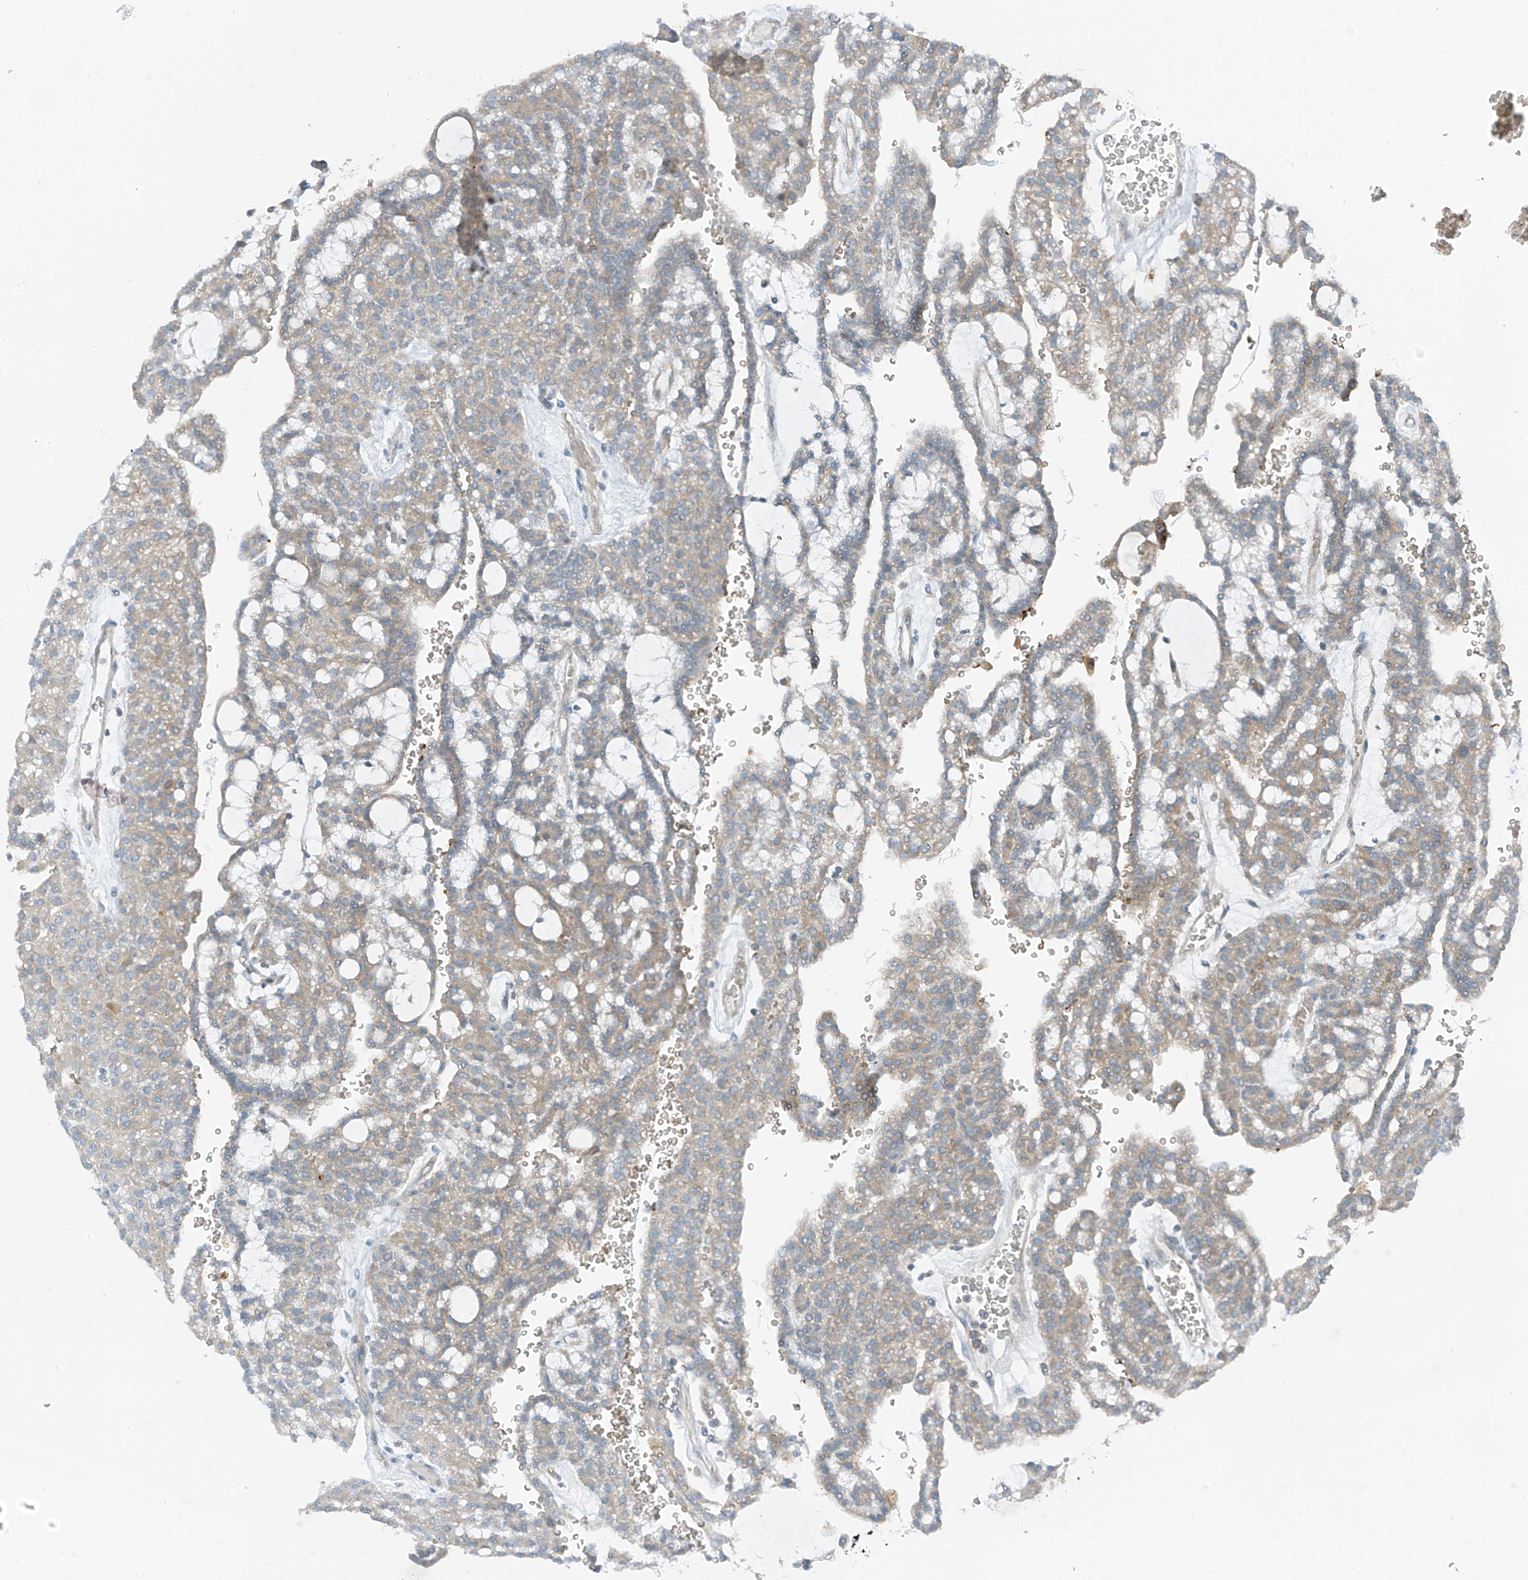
{"staining": {"intensity": "weak", "quantity": "<25%", "location": "cytoplasmic/membranous"}, "tissue": "renal cancer", "cell_type": "Tumor cells", "image_type": "cancer", "snomed": [{"axis": "morphology", "description": "Adenocarcinoma, NOS"}, {"axis": "topography", "description": "Kidney"}], "caption": "The photomicrograph displays no staining of tumor cells in renal adenocarcinoma.", "gene": "SLC12A6", "patient": {"sex": "male", "age": 63}}